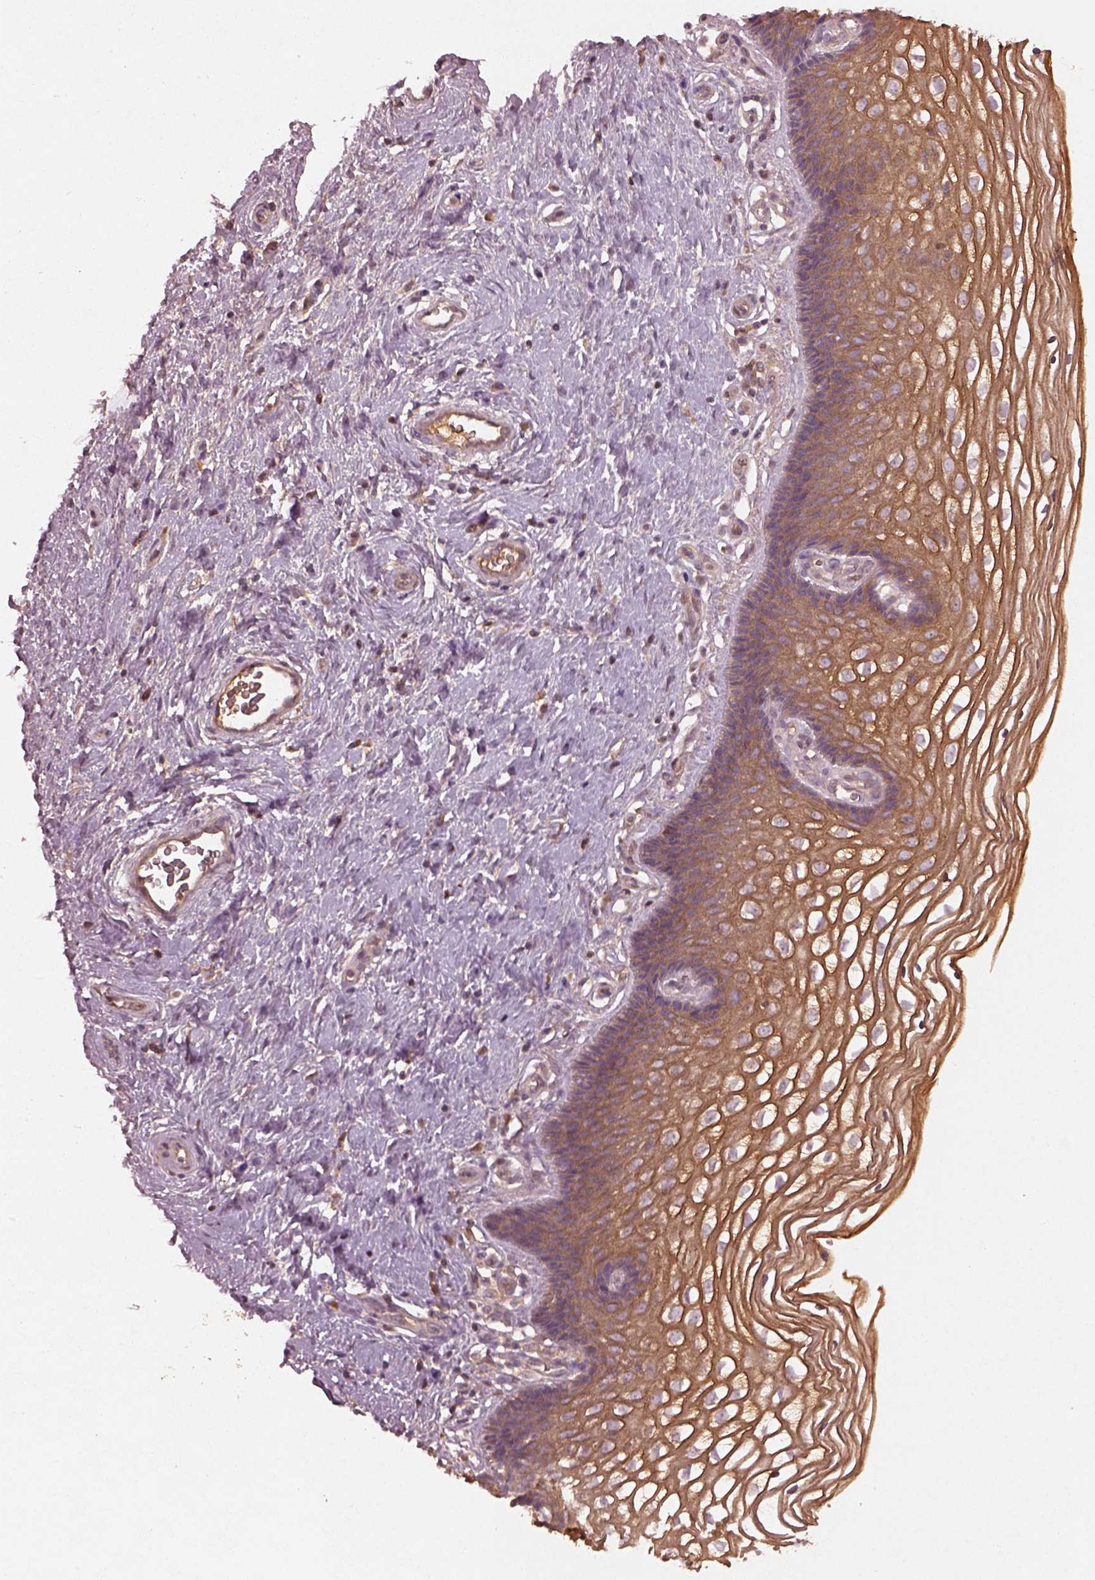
{"staining": {"intensity": "moderate", "quantity": ">75%", "location": "cytoplasmic/membranous"}, "tissue": "cervix", "cell_type": "Glandular cells", "image_type": "normal", "snomed": [{"axis": "morphology", "description": "Normal tissue, NOS"}, {"axis": "topography", "description": "Cervix"}], "caption": "This histopathology image displays benign cervix stained with immunohistochemistry (IHC) to label a protein in brown. The cytoplasmic/membranous of glandular cells show moderate positivity for the protein. Nuclei are counter-stained blue.", "gene": "FAM234A", "patient": {"sex": "female", "age": 34}}